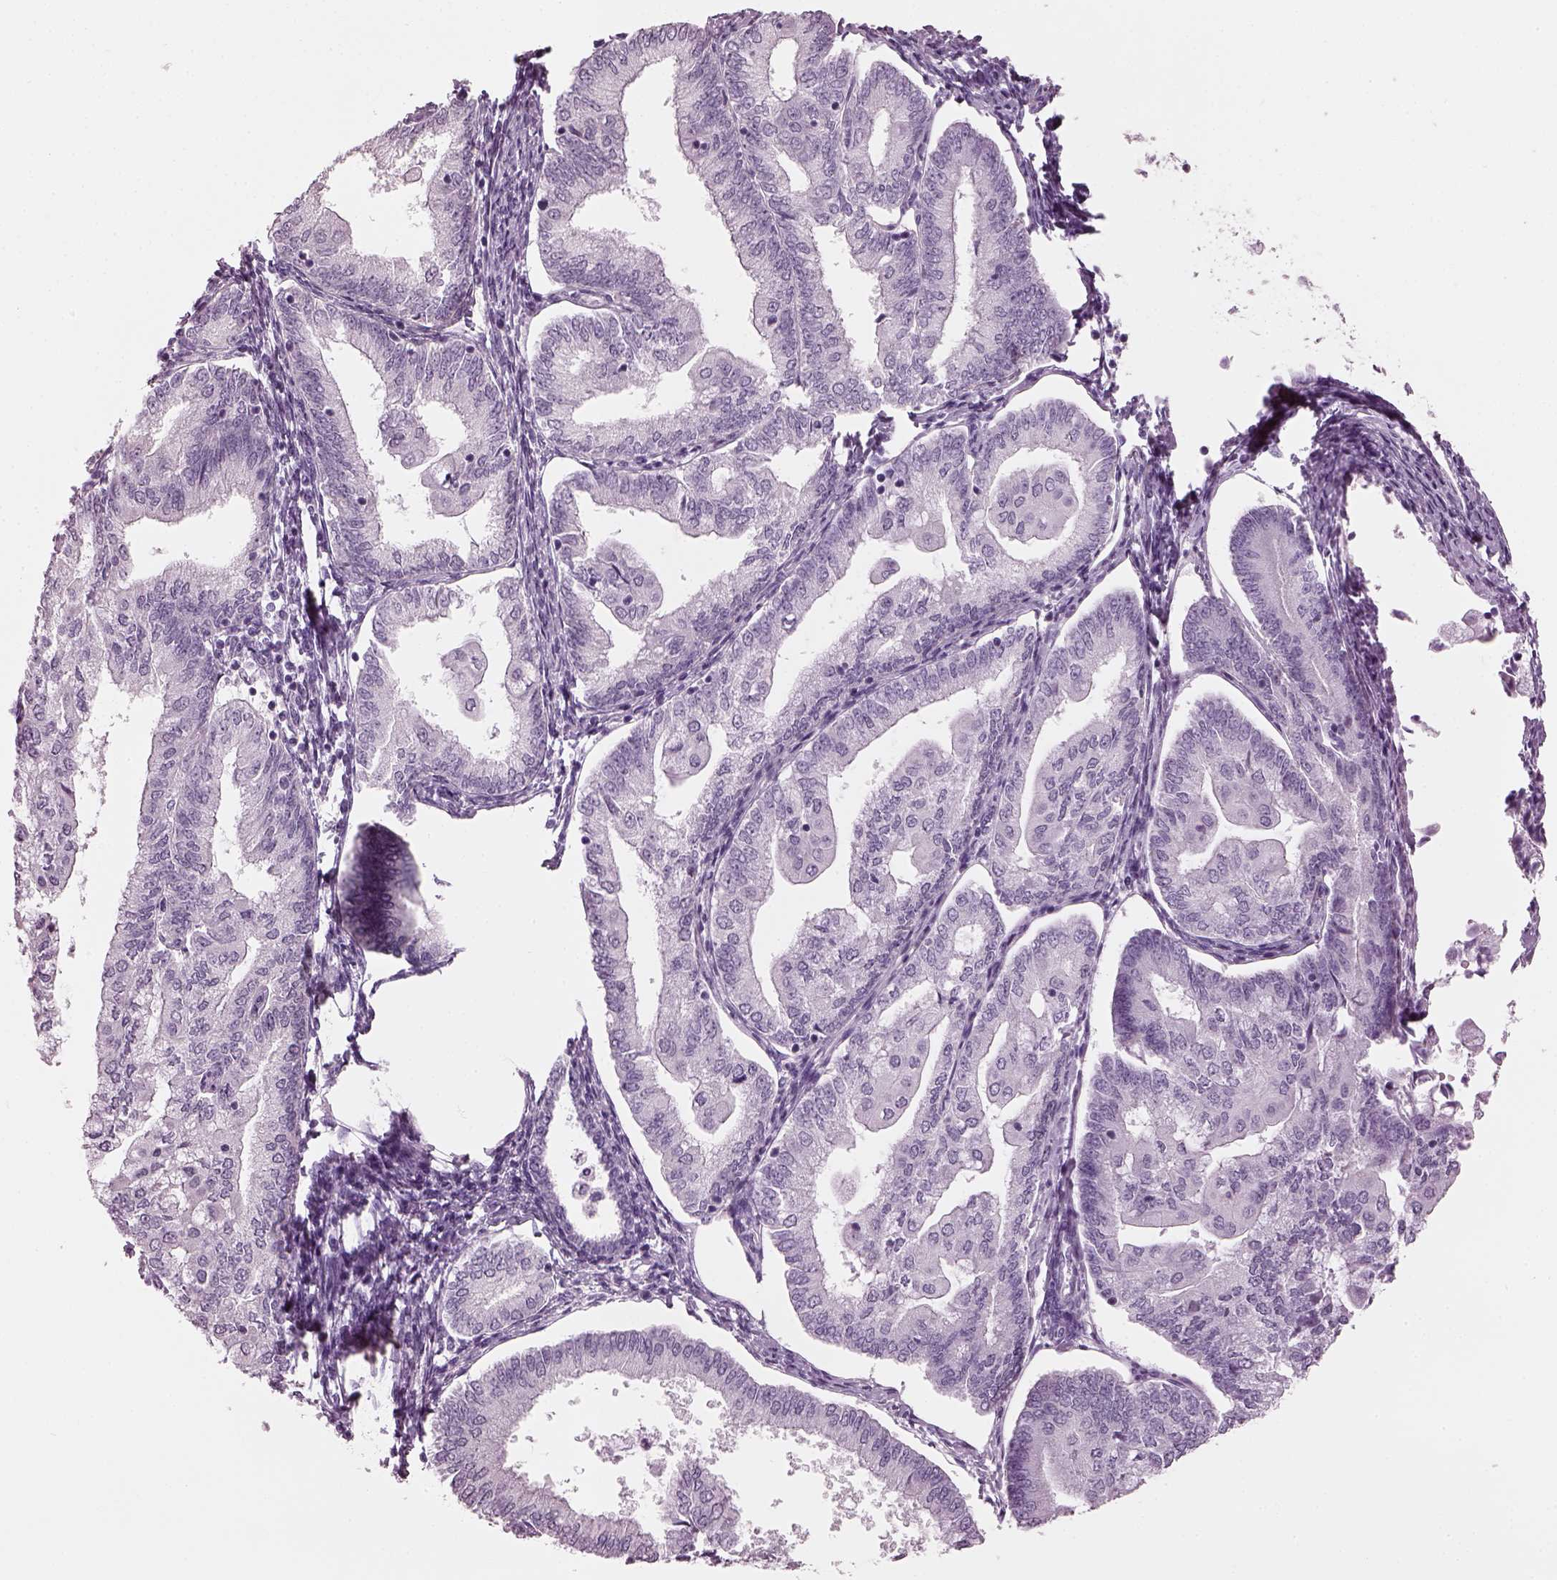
{"staining": {"intensity": "negative", "quantity": "none", "location": "none"}, "tissue": "endometrial cancer", "cell_type": "Tumor cells", "image_type": "cancer", "snomed": [{"axis": "morphology", "description": "Adenocarcinoma, NOS"}, {"axis": "topography", "description": "Endometrium"}], "caption": "Tumor cells are negative for protein expression in human endometrial adenocarcinoma.", "gene": "HYDIN", "patient": {"sex": "female", "age": 55}}